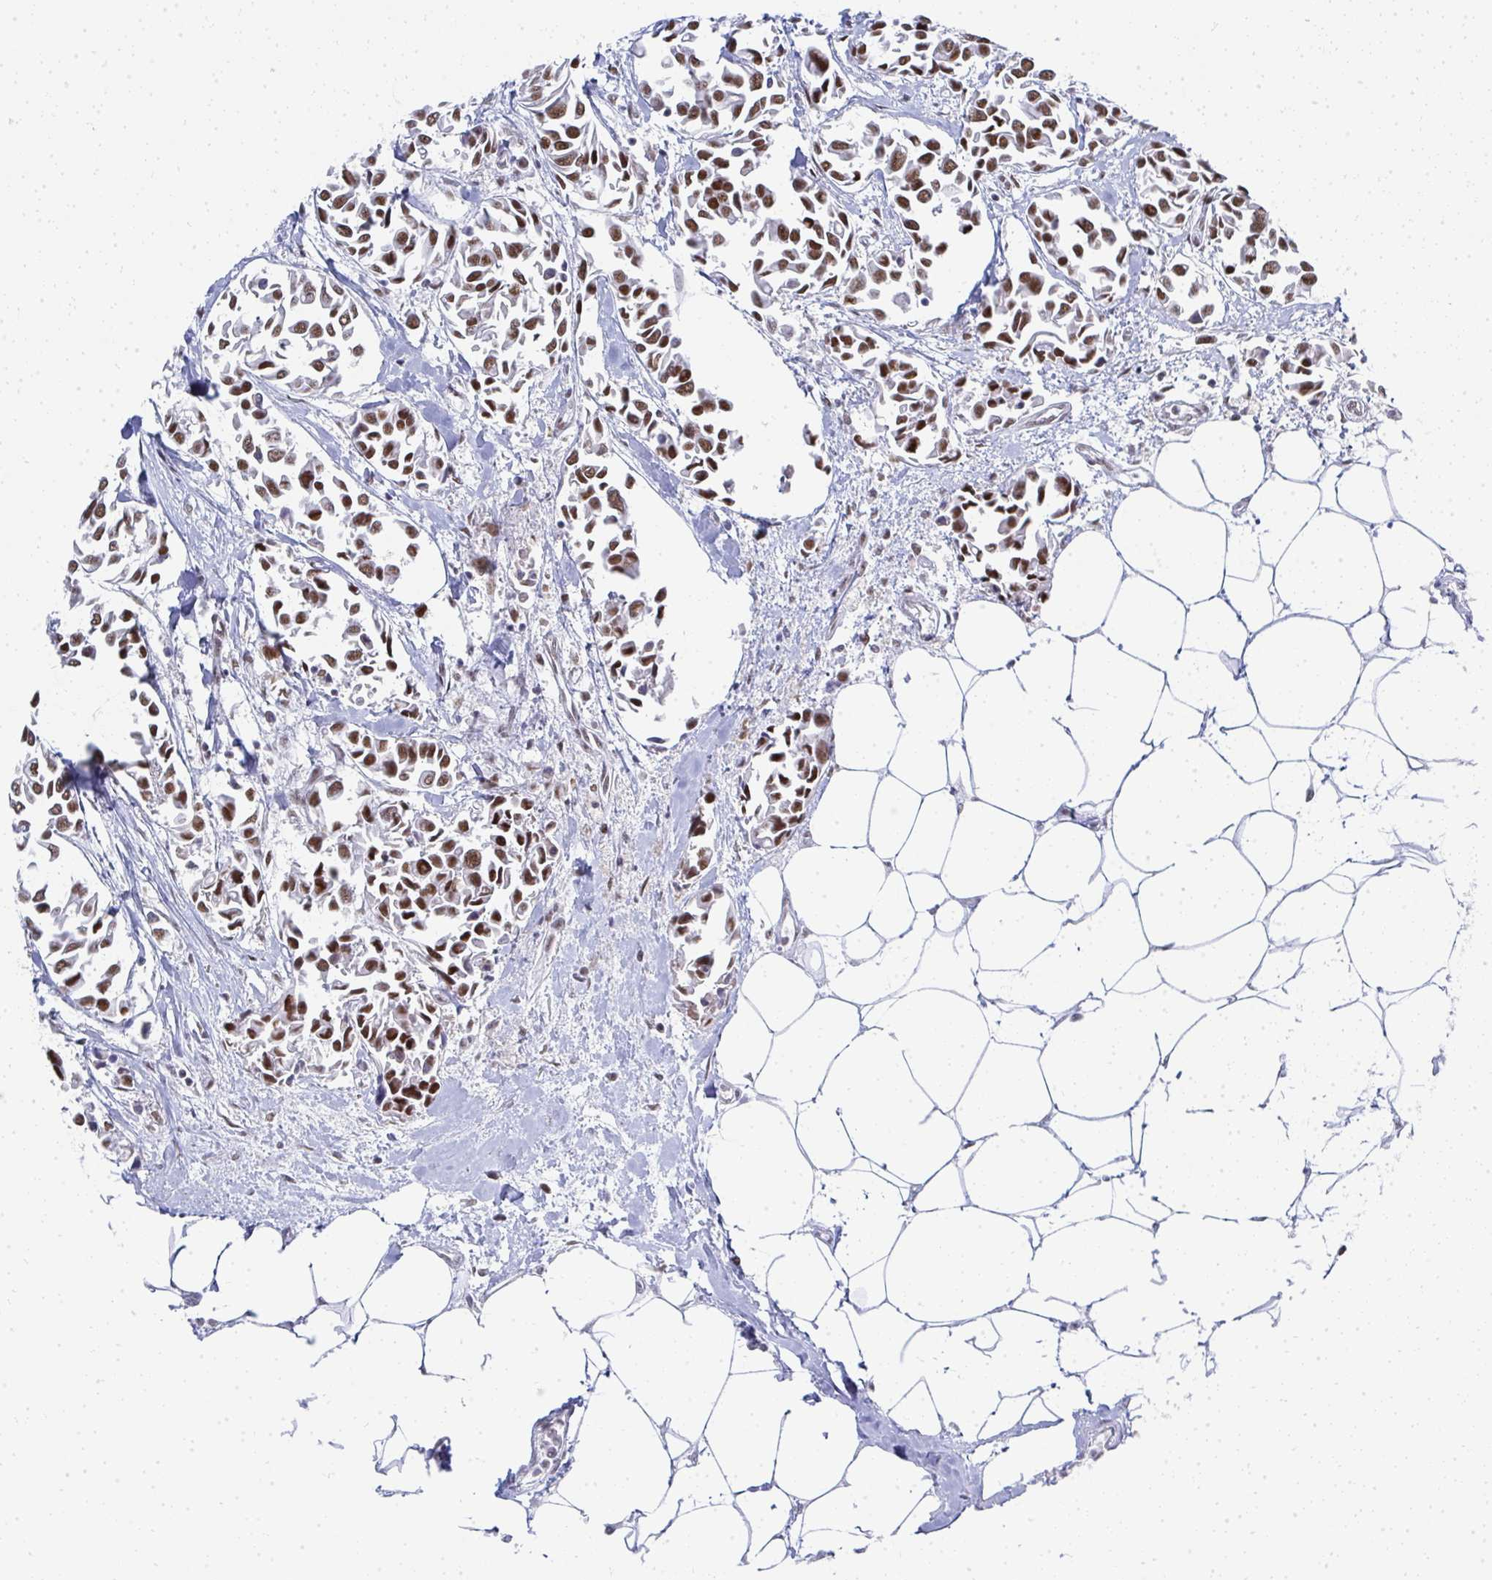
{"staining": {"intensity": "moderate", "quantity": ">75%", "location": "nuclear"}, "tissue": "breast cancer", "cell_type": "Tumor cells", "image_type": "cancer", "snomed": [{"axis": "morphology", "description": "Duct carcinoma"}, {"axis": "topography", "description": "Breast"}], "caption": "Immunohistochemistry (IHC) staining of invasive ductal carcinoma (breast), which shows medium levels of moderate nuclear positivity in approximately >75% of tumor cells indicating moderate nuclear protein positivity. The staining was performed using DAB (brown) for protein detection and nuclei were counterstained in hematoxylin (blue).", "gene": "CREBBP", "patient": {"sex": "female", "age": 54}}